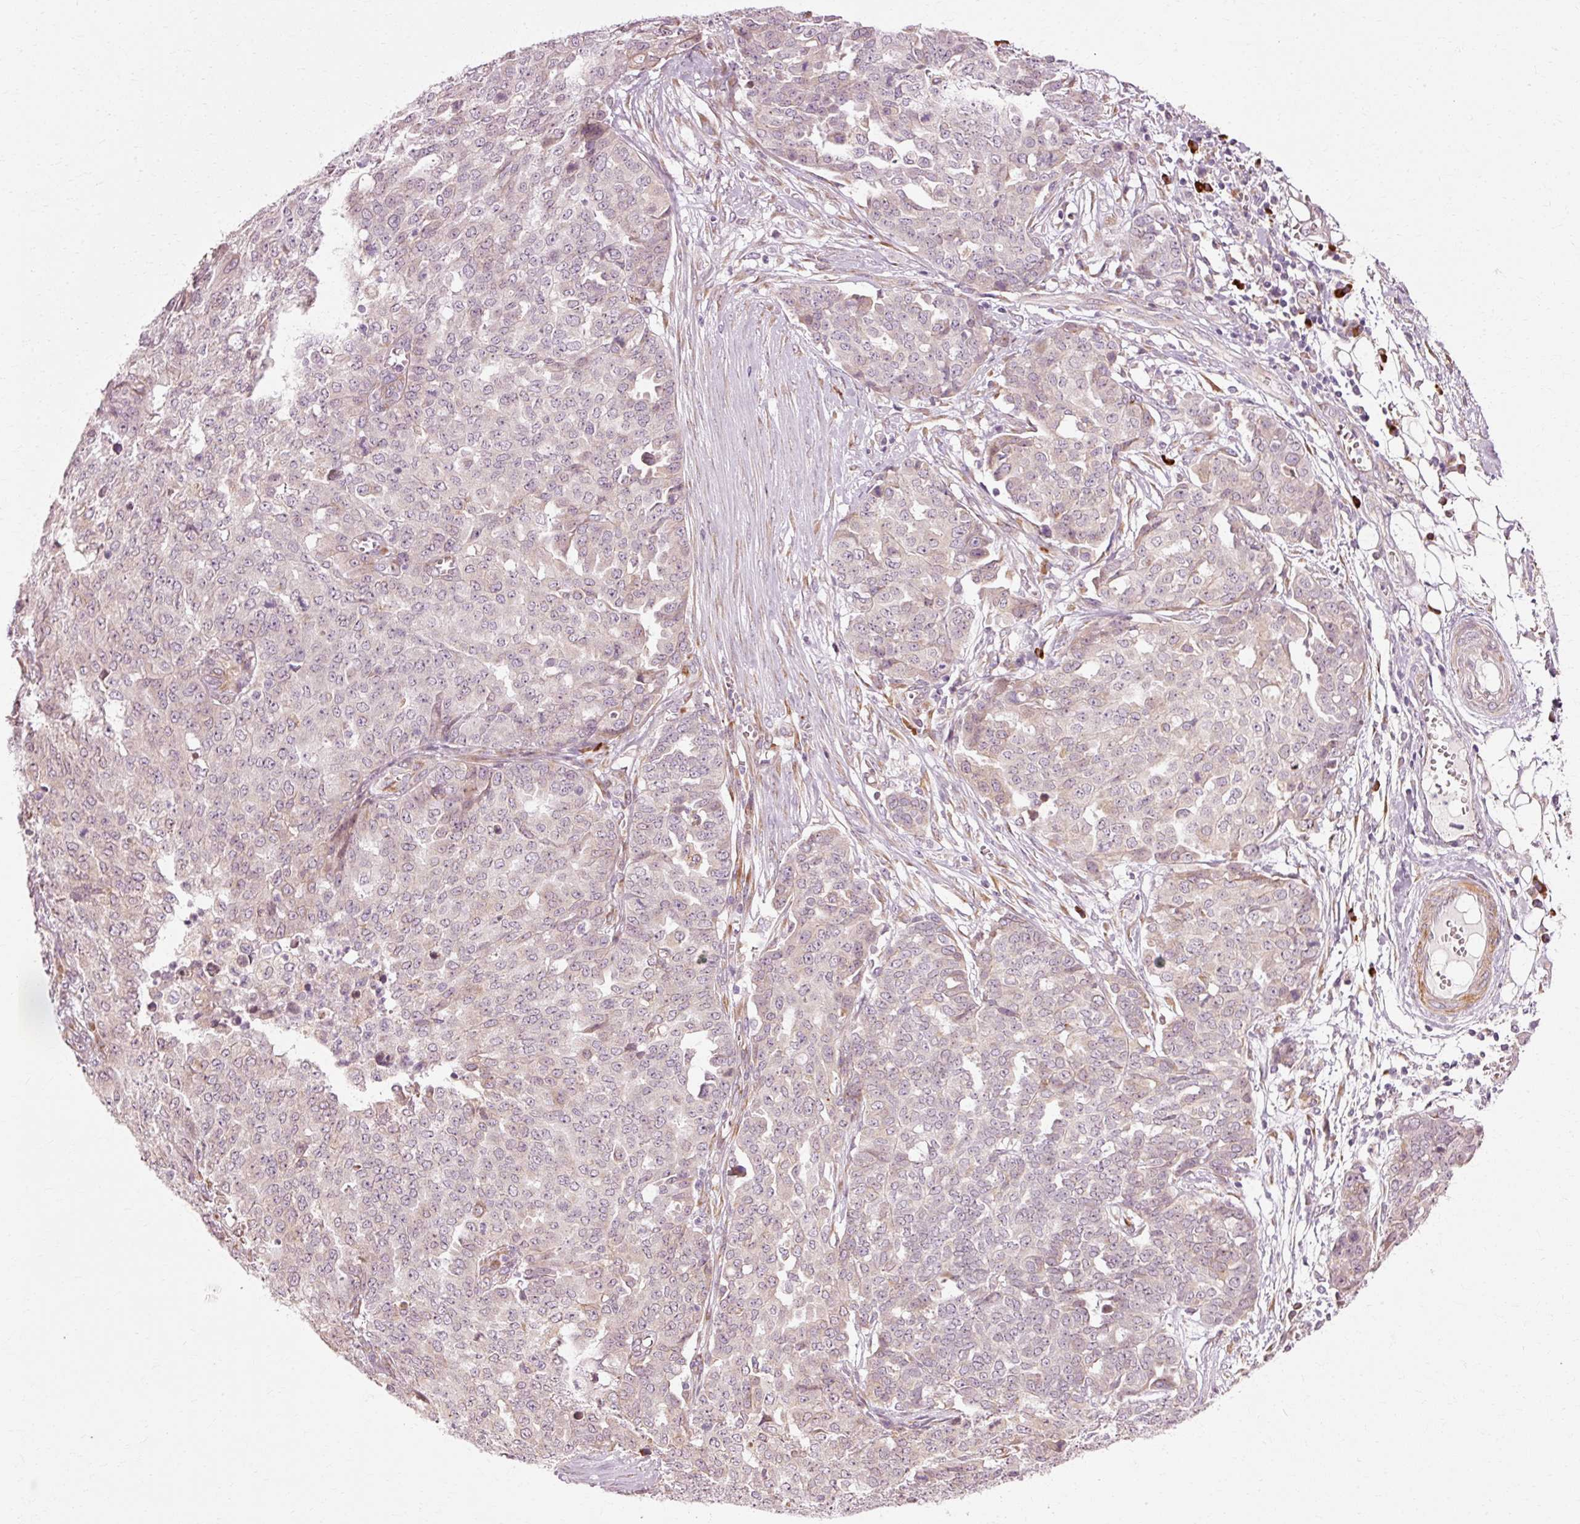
{"staining": {"intensity": "negative", "quantity": "none", "location": "none"}, "tissue": "ovarian cancer", "cell_type": "Tumor cells", "image_type": "cancer", "snomed": [{"axis": "morphology", "description": "Cystadenocarcinoma, serous, NOS"}, {"axis": "topography", "description": "Soft tissue"}, {"axis": "topography", "description": "Ovary"}], "caption": "Immunohistochemistry of human ovarian serous cystadenocarcinoma exhibits no positivity in tumor cells. (DAB IHC with hematoxylin counter stain).", "gene": "RGPD5", "patient": {"sex": "female", "age": 57}}